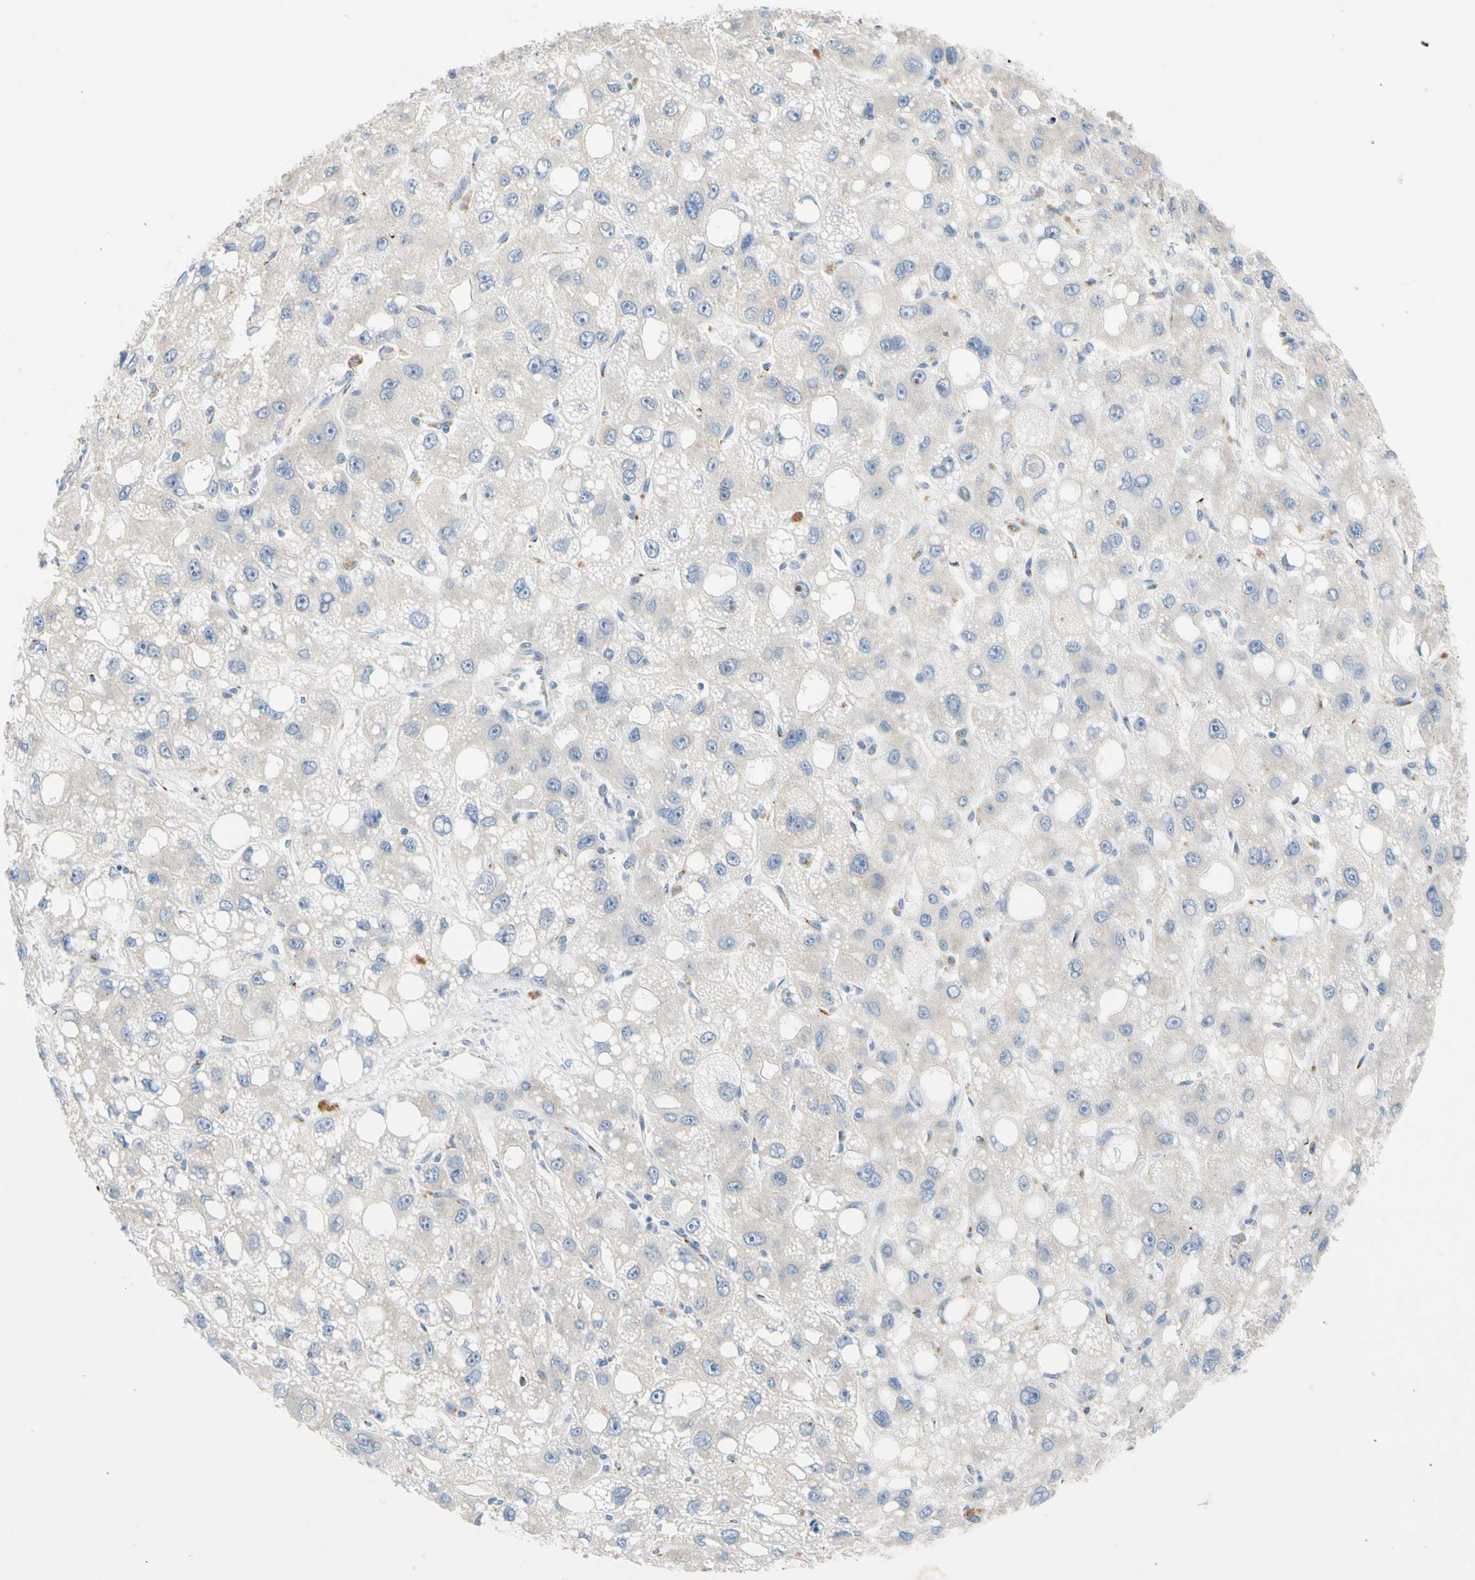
{"staining": {"intensity": "negative", "quantity": "none", "location": "none"}, "tissue": "liver cancer", "cell_type": "Tumor cells", "image_type": "cancer", "snomed": [{"axis": "morphology", "description": "Carcinoma, Hepatocellular, NOS"}, {"axis": "topography", "description": "Liver"}], "caption": "High magnification brightfield microscopy of liver cancer stained with DAB (brown) and counterstained with hematoxylin (blue): tumor cells show no significant positivity.", "gene": "GASK1B", "patient": {"sex": "male", "age": 55}}